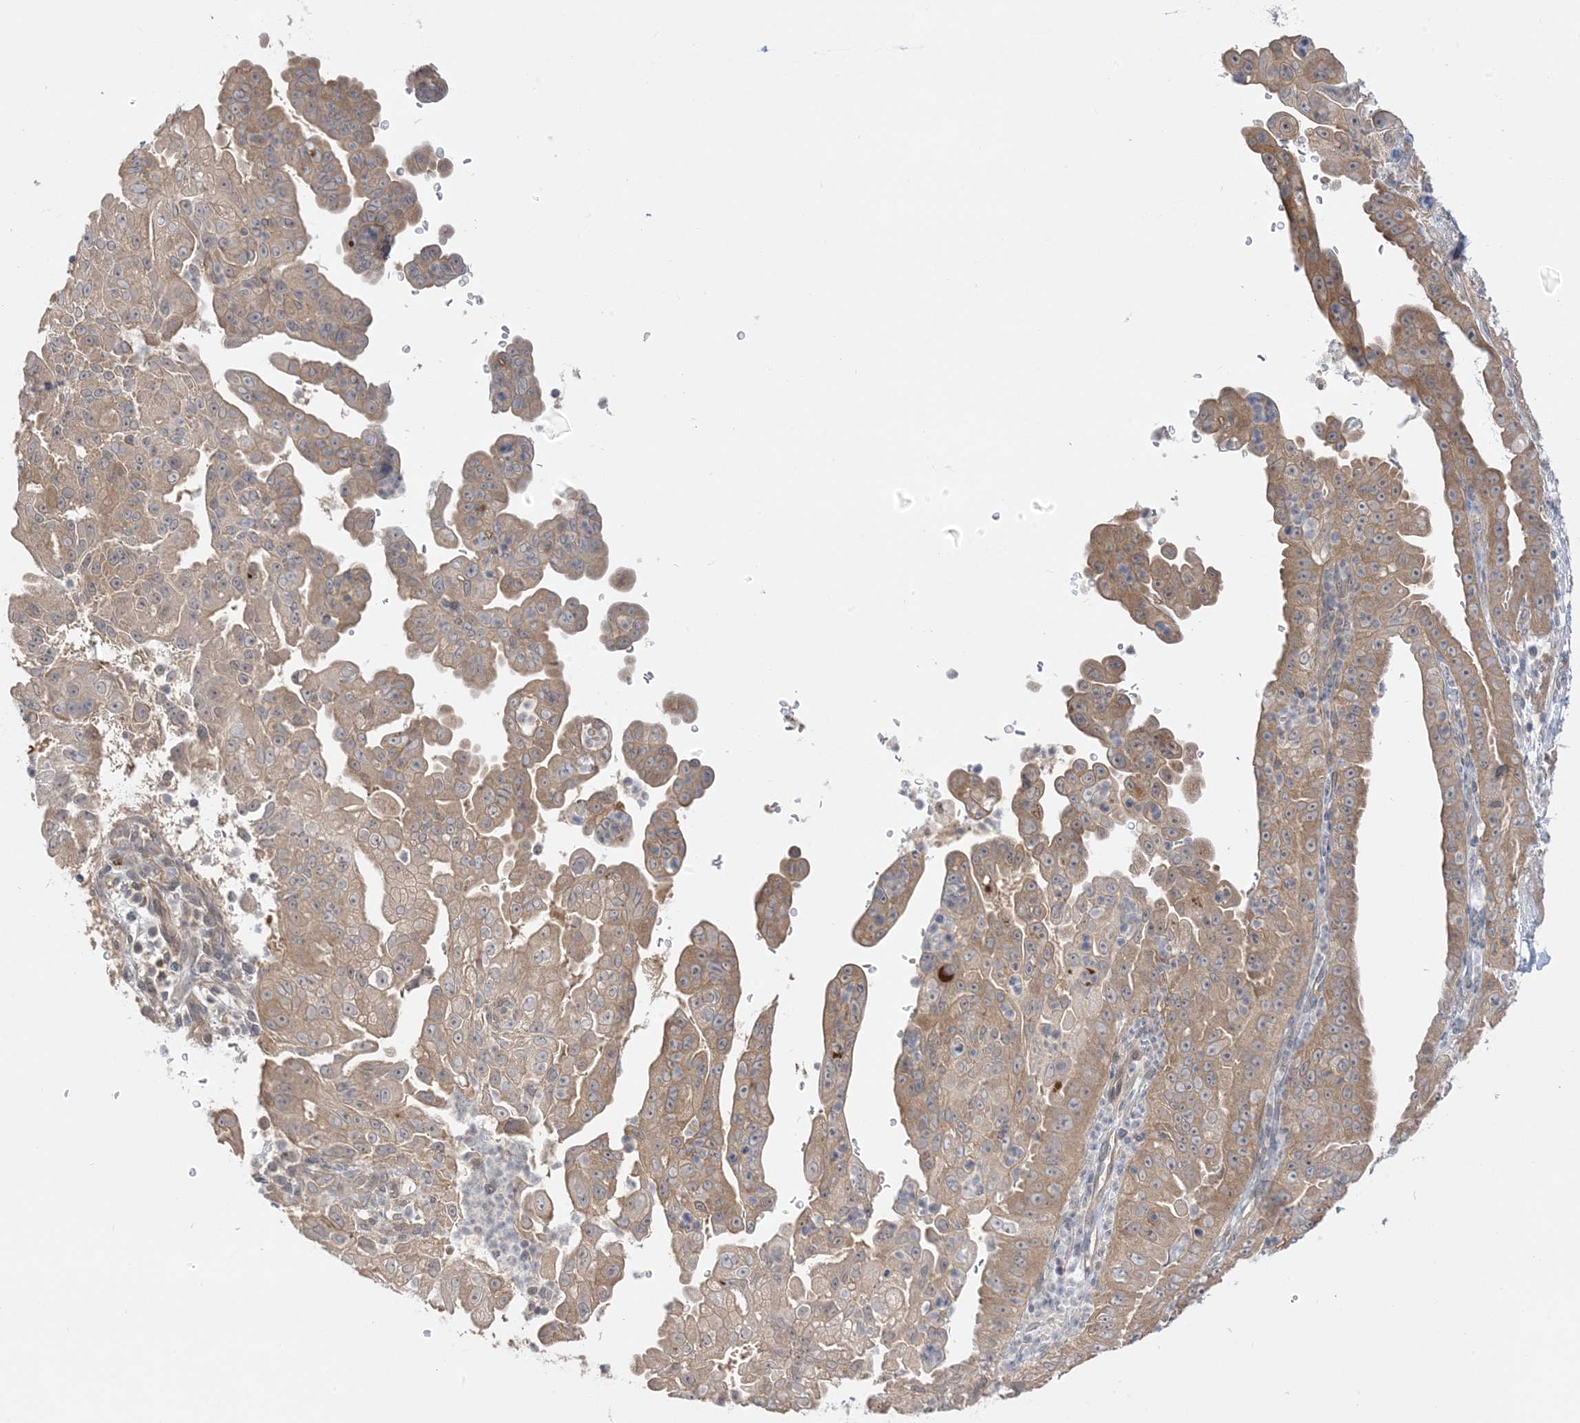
{"staining": {"intensity": "moderate", "quantity": ">75%", "location": "cytoplasmic/membranous"}, "tissue": "pancreatic cancer", "cell_type": "Tumor cells", "image_type": "cancer", "snomed": [{"axis": "morphology", "description": "Adenocarcinoma, NOS"}, {"axis": "topography", "description": "Pancreas"}], "caption": "Human pancreatic cancer stained with a brown dye shows moderate cytoplasmic/membranous positive positivity in about >75% of tumor cells.", "gene": "WDR26", "patient": {"sex": "female", "age": 78}}